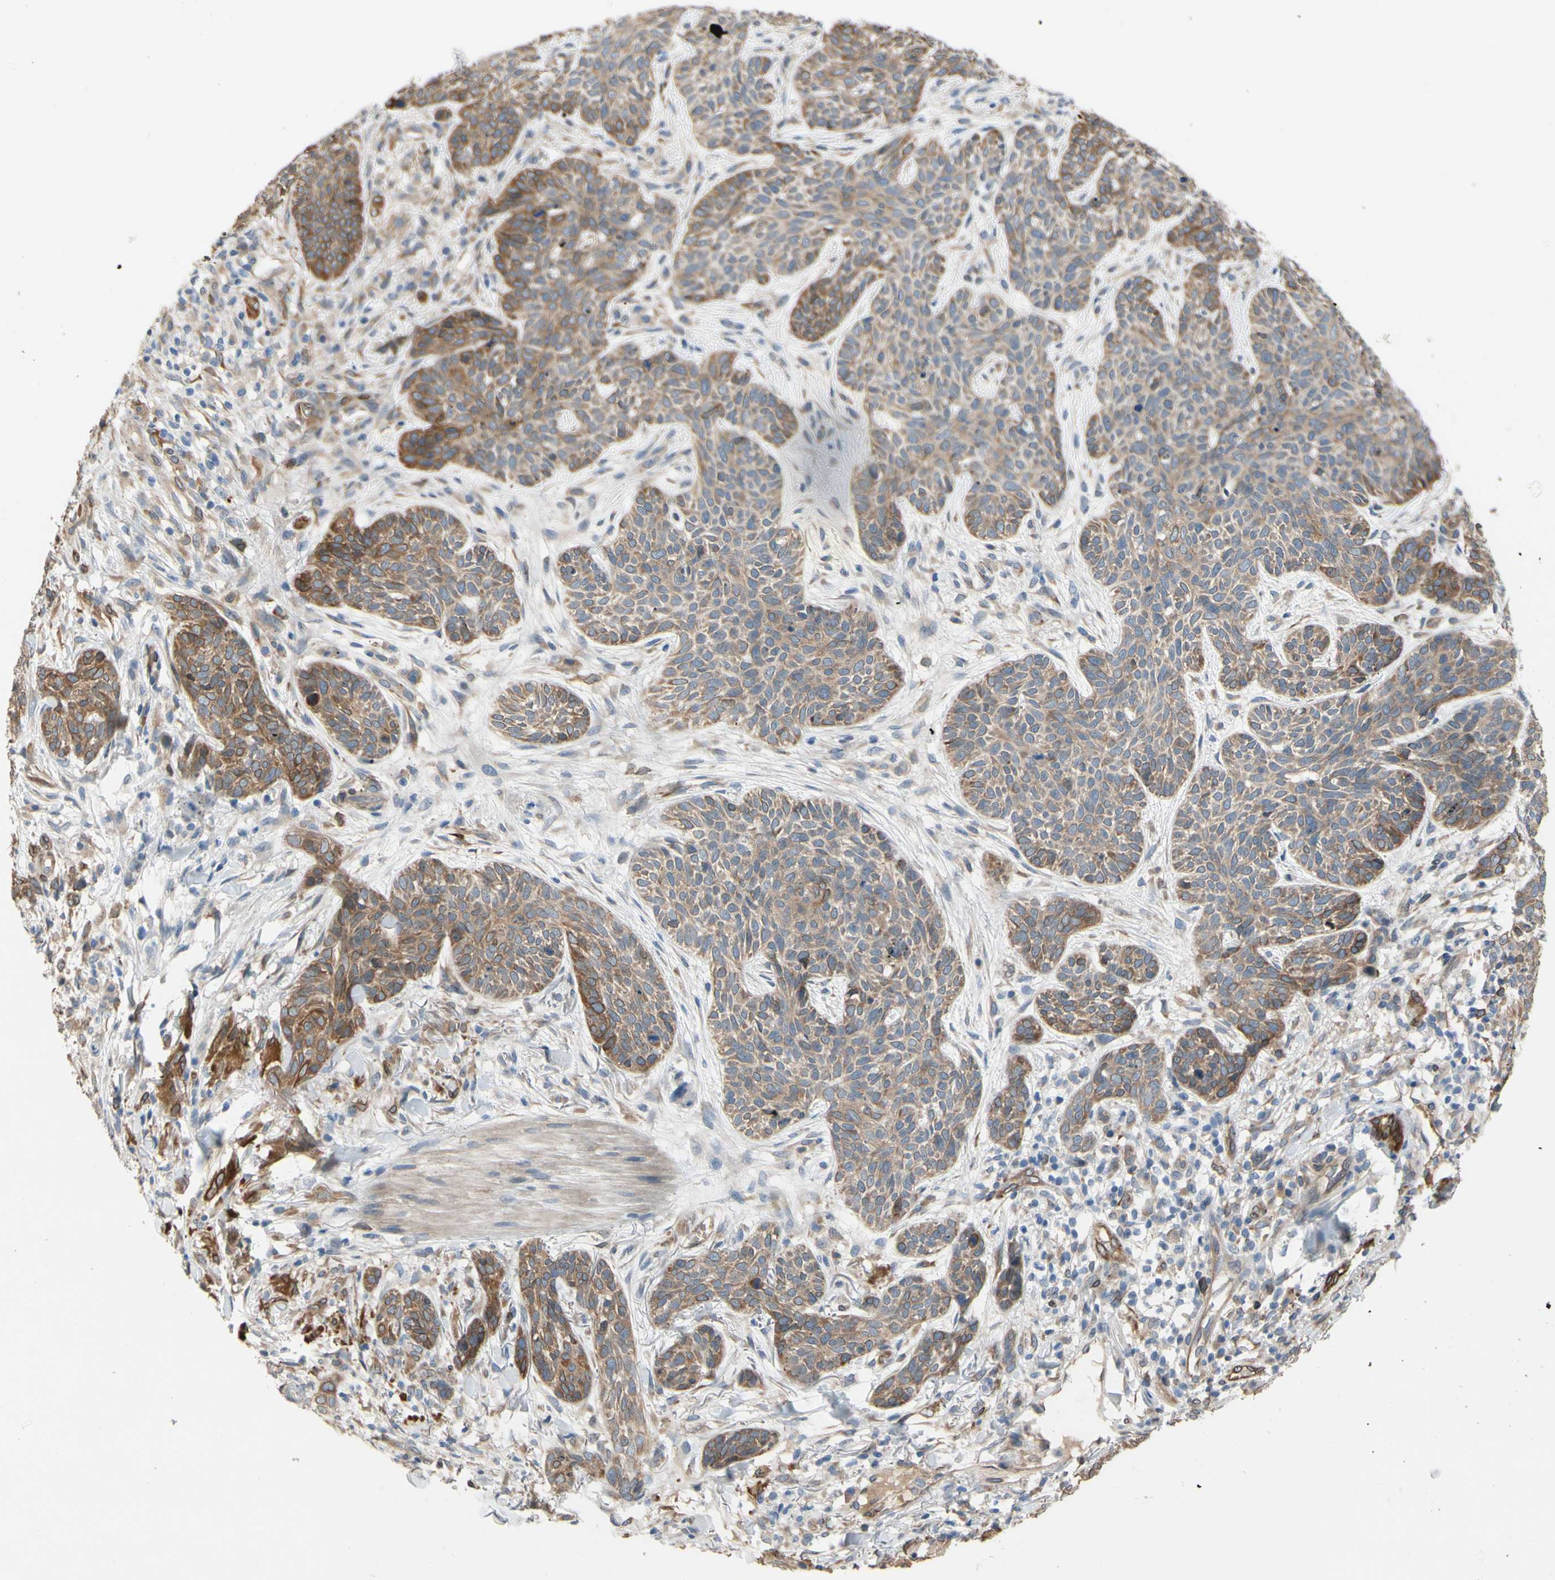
{"staining": {"intensity": "moderate", "quantity": ">75%", "location": "cytoplasmic/membranous"}, "tissue": "skin cancer", "cell_type": "Tumor cells", "image_type": "cancer", "snomed": [{"axis": "morphology", "description": "Normal tissue, NOS"}, {"axis": "morphology", "description": "Basal cell carcinoma"}, {"axis": "topography", "description": "Skin"}], "caption": "Protein expression analysis of basal cell carcinoma (skin) demonstrates moderate cytoplasmic/membranous expression in about >75% of tumor cells. The protein of interest is stained brown, and the nuclei are stained in blue (DAB IHC with brightfield microscopy, high magnification).", "gene": "PRXL2A", "patient": {"sex": "male", "age": 52}}